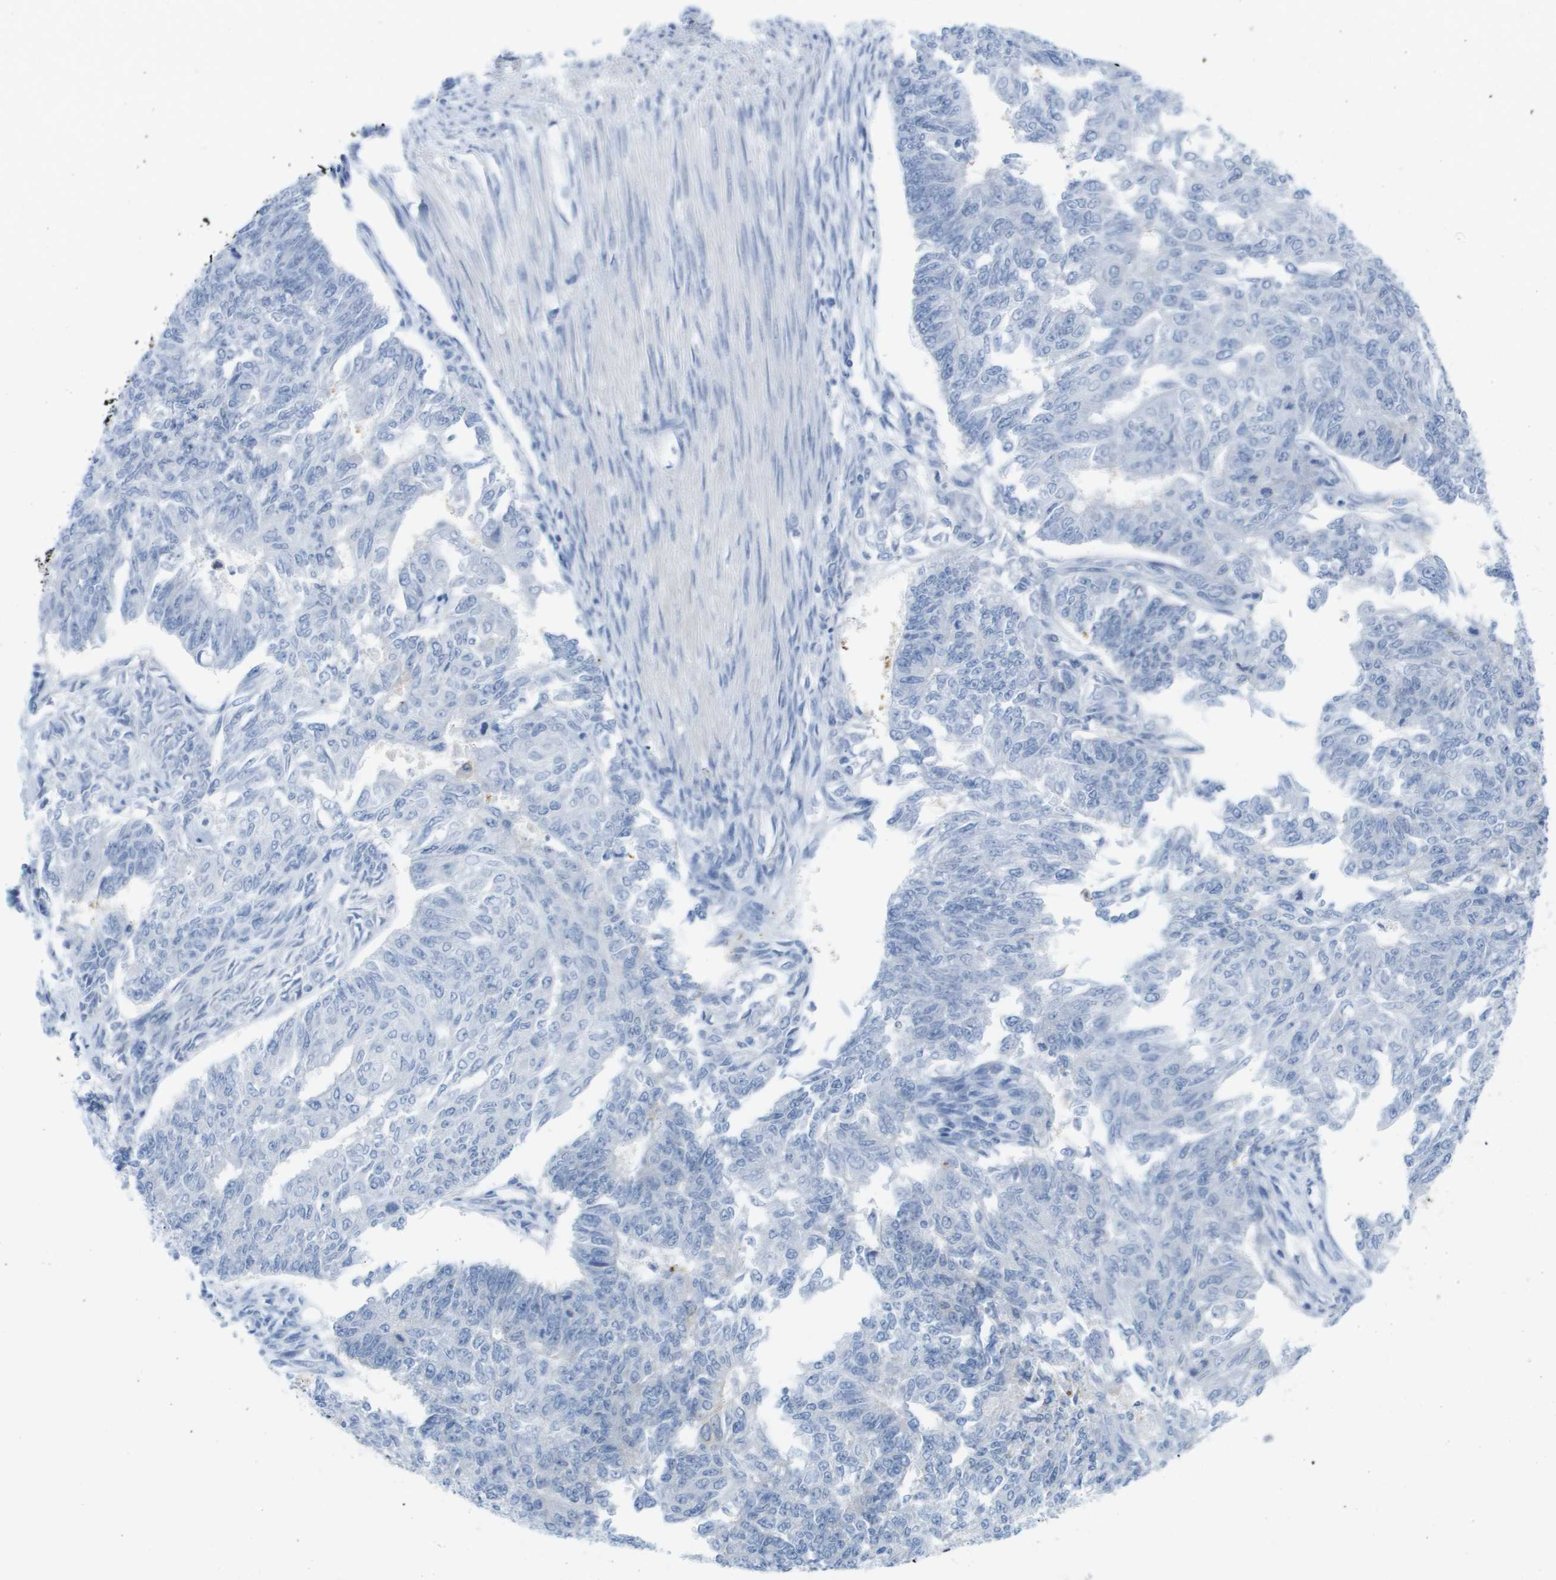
{"staining": {"intensity": "negative", "quantity": "none", "location": "none"}, "tissue": "endometrial cancer", "cell_type": "Tumor cells", "image_type": "cancer", "snomed": [{"axis": "morphology", "description": "Adenocarcinoma, NOS"}, {"axis": "topography", "description": "Endometrium"}], "caption": "A micrograph of human endometrial adenocarcinoma is negative for staining in tumor cells.", "gene": "CUL9", "patient": {"sex": "female", "age": 32}}